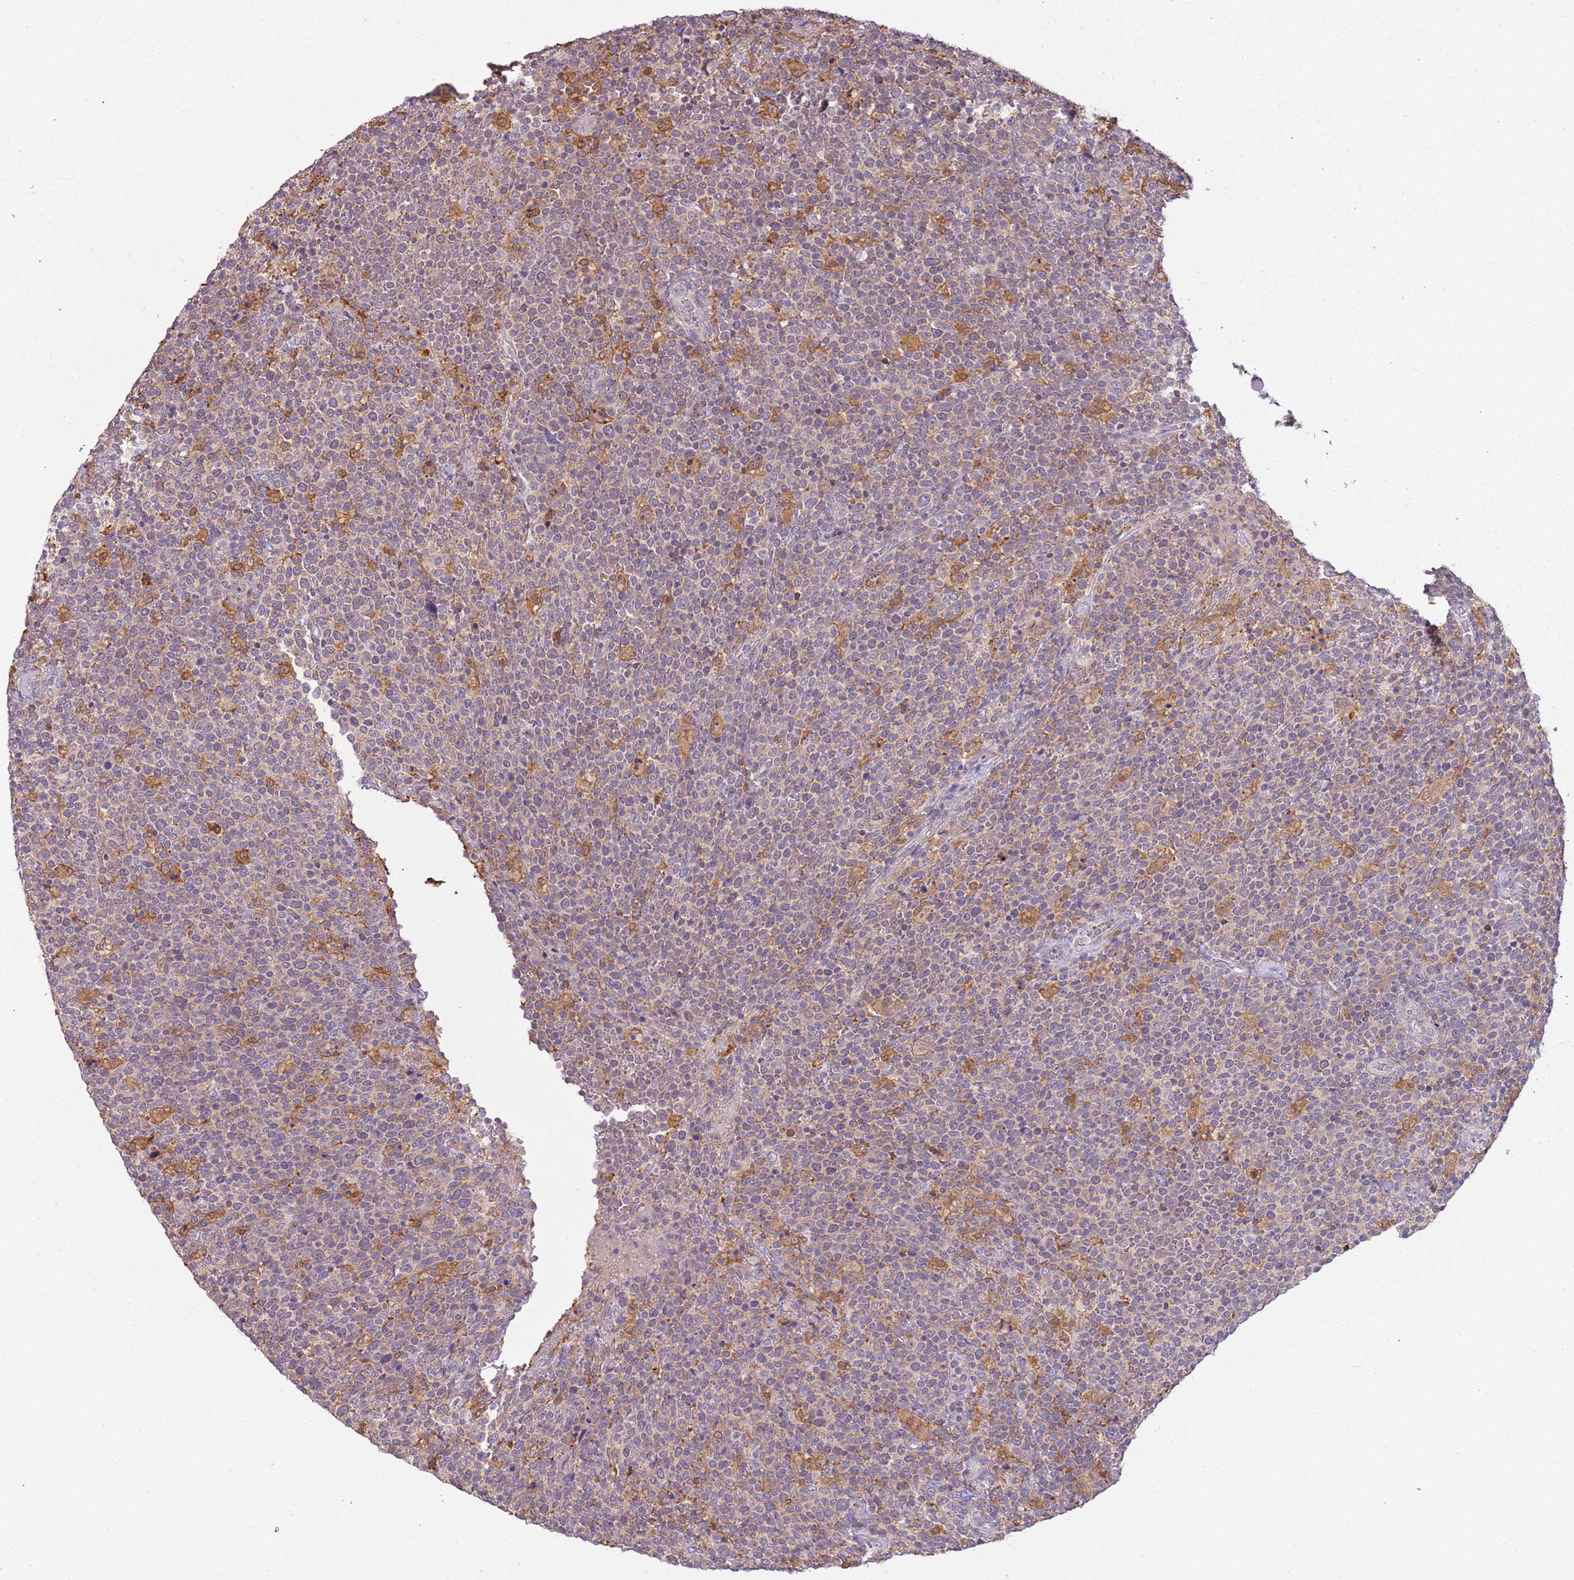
{"staining": {"intensity": "weak", "quantity": "<25%", "location": "cytoplasmic/membranous"}, "tissue": "lymphoma", "cell_type": "Tumor cells", "image_type": "cancer", "snomed": [{"axis": "morphology", "description": "Malignant lymphoma, non-Hodgkin's type, High grade"}, {"axis": "topography", "description": "Lymph node"}], "caption": "Lymphoma stained for a protein using IHC shows no staining tumor cells.", "gene": "CAPN7", "patient": {"sex": "male", "age": 61}}